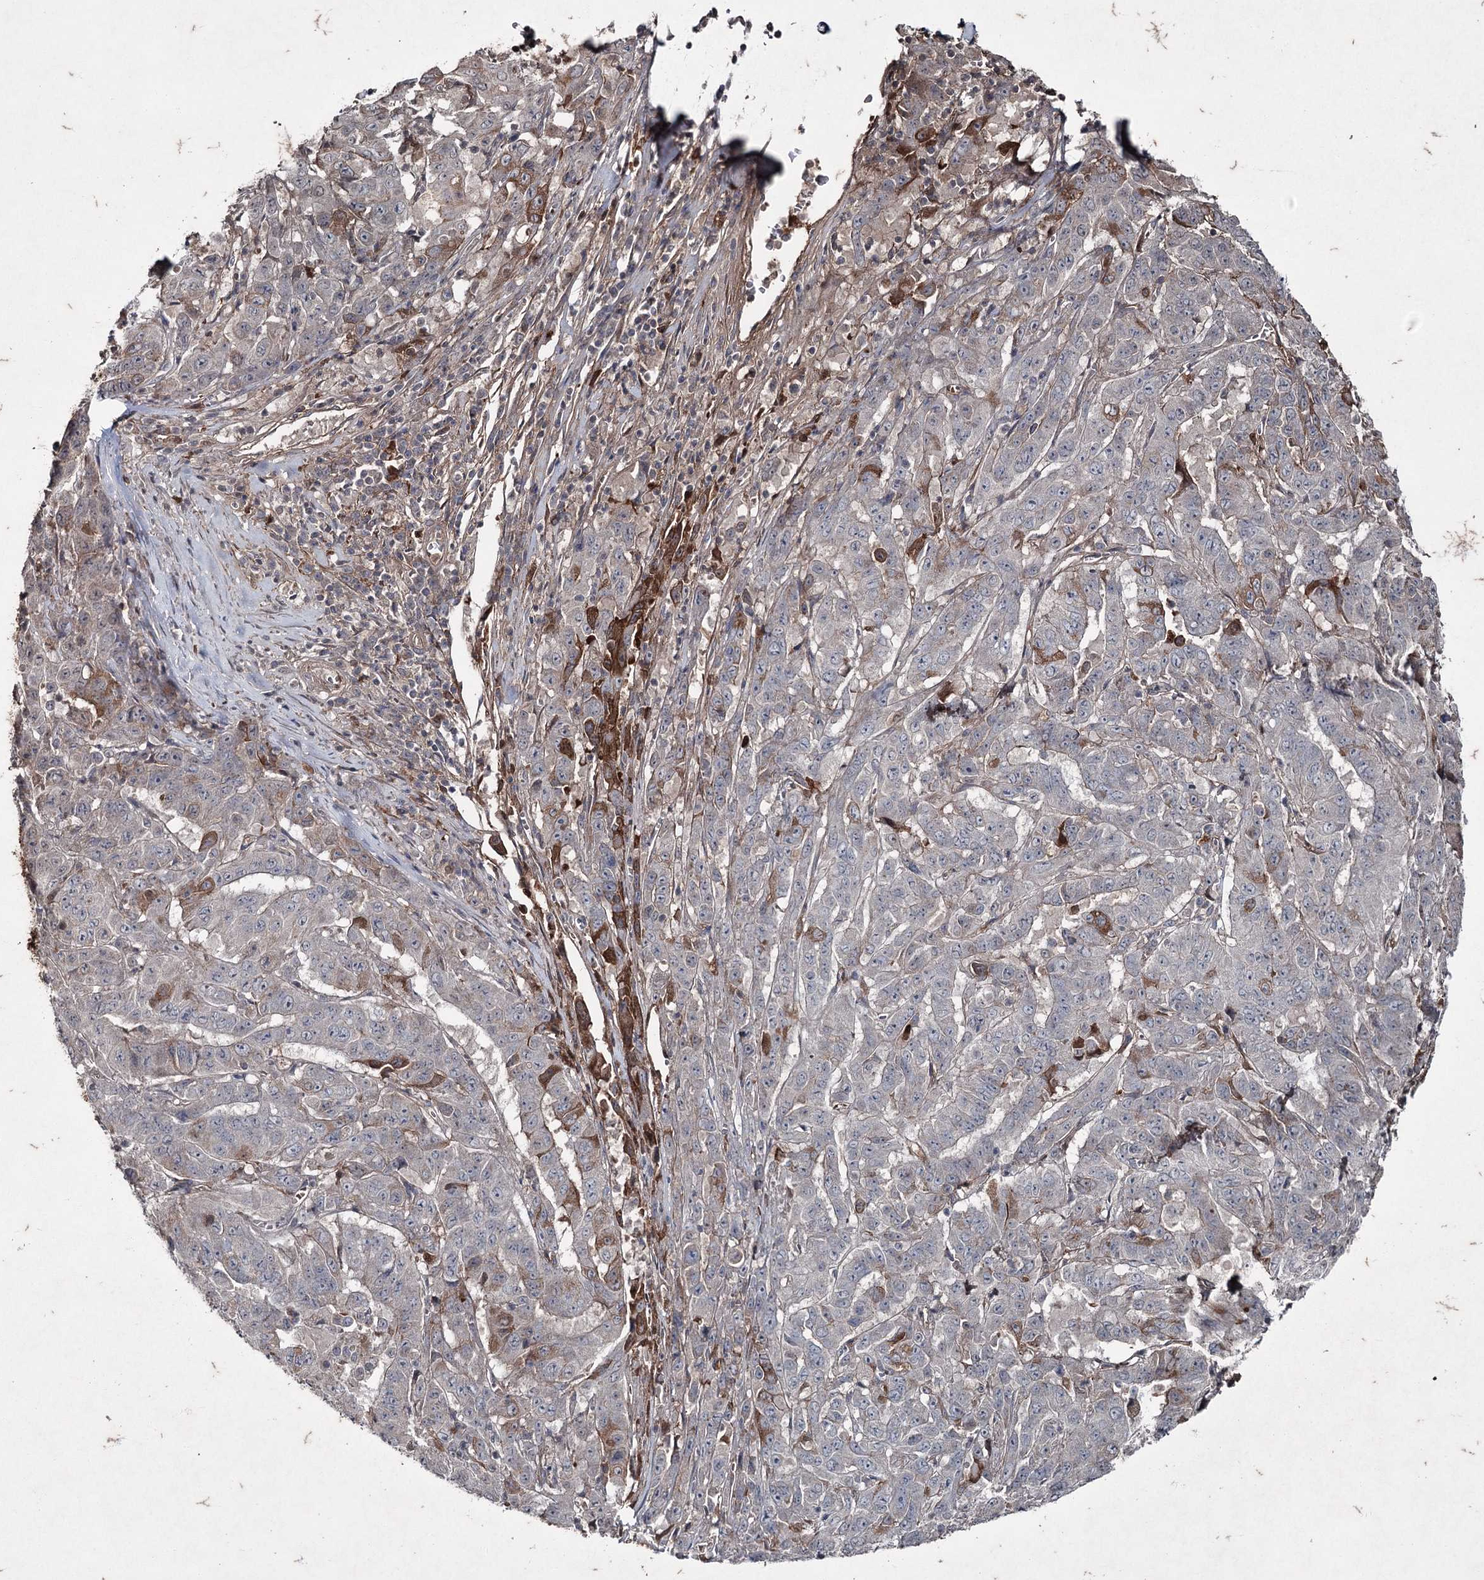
{"staining": {"intensity": "moderate", "quantity": "<25%", "location": "cytoplasmic/membranous"}, "tissue": "pancreatic cancer", "cell_type": "Tumor cells", "image_type": "cancer", "snomed": [{"axis": "morphology", "description": "Adenocarcinoma, NOS"}, {"axis": "topography", "description": "Pancreas"}], "caption": "Protein staining by immunohistochemistry (IHC) exhibits moderate cytoplasmic/membranous positivity in approximately <25% of tumor cells in pancreatic cancer (adenocarcinoma). Ihc stains the protein of interest in brown and the nuclei are stained blue.", "gene": "PGLYRP2", "patient": {"sex": "male", "age": 63}}